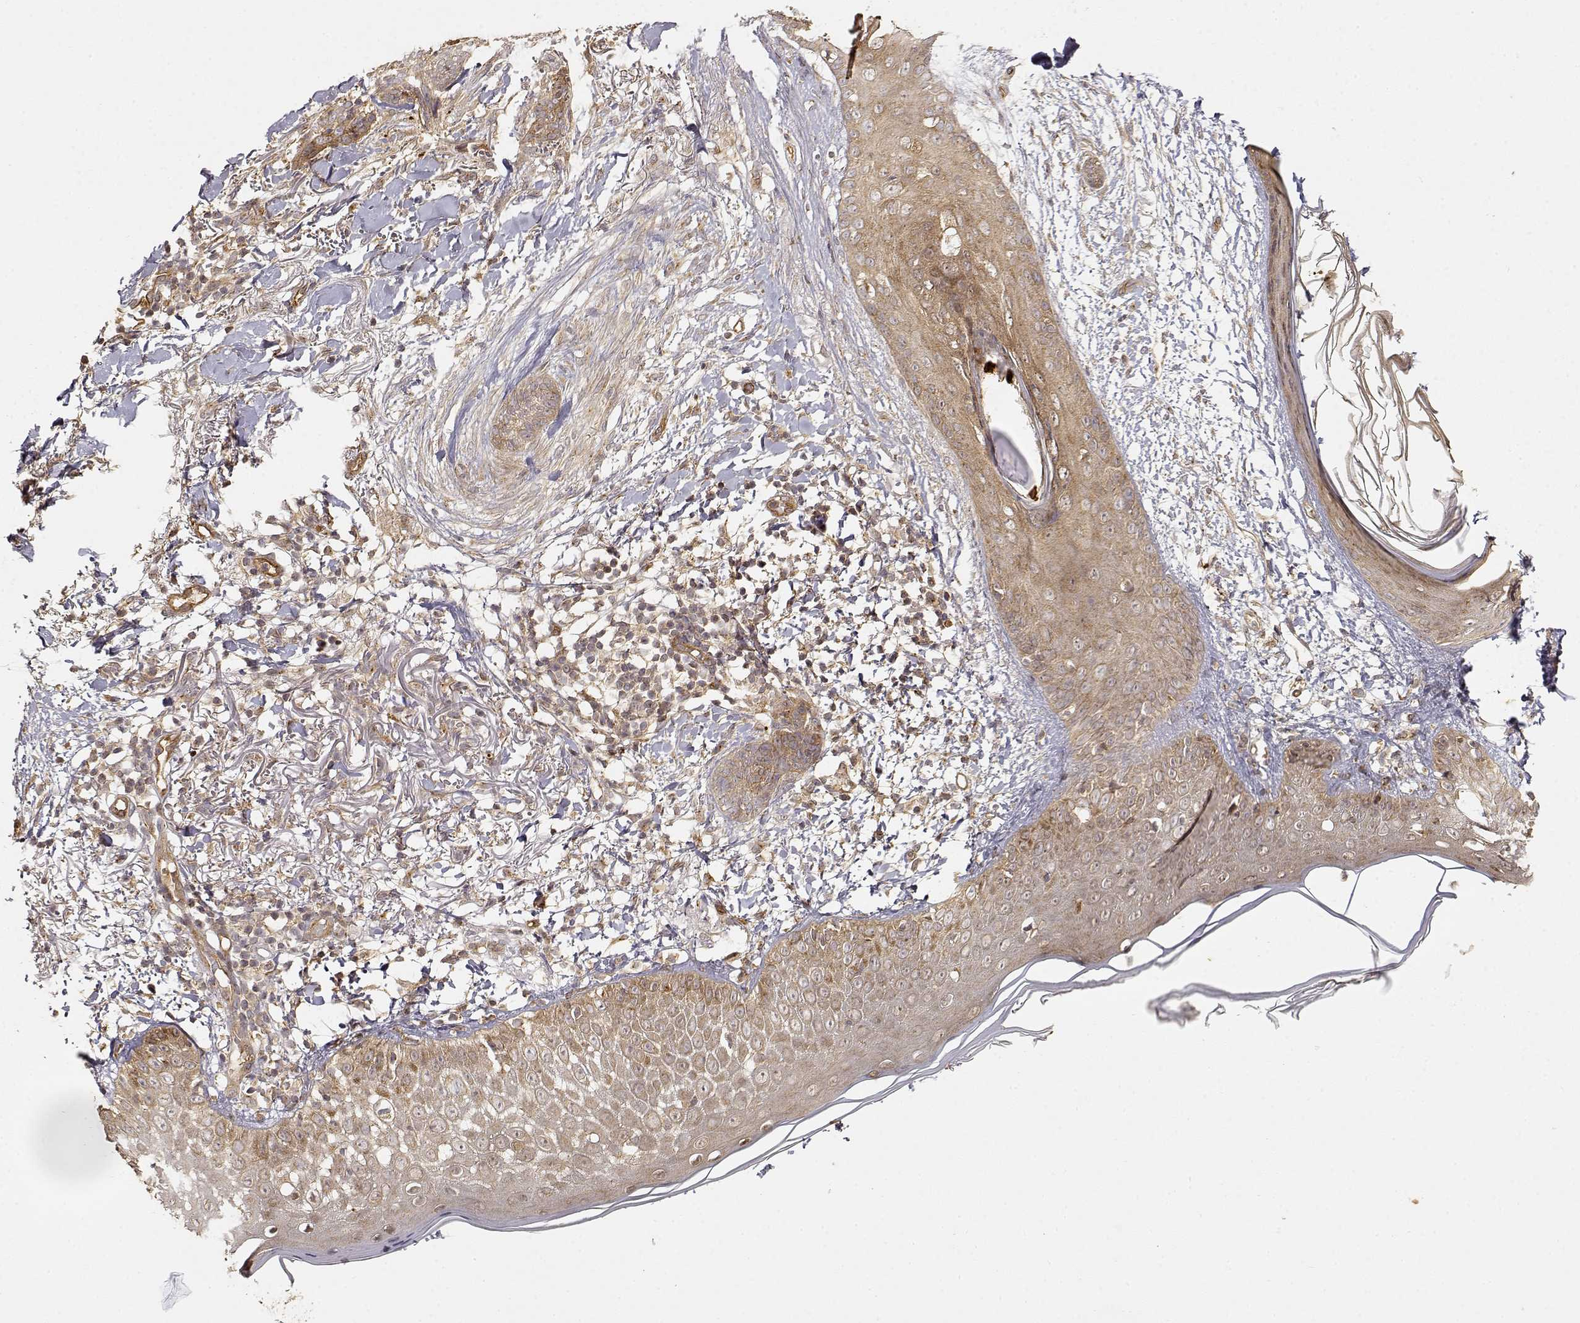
{"staining": {"intensity": "weak", "quantity": ">75%", "location": "cytoplasmic/membranous"}, "tissue": "skin cancer", "cell_type": "Tumor cells", "image_type": "cancer", "snomed": [{"axis": "morphology", "description": "Normal tissue, NOS"}, {"axis": "morphology", "description": "Basal cell carcinoma"}, {"axis": "topography", "description": "Skin"}], "caption": "A histopathology image showing weak cytoplasmic/membranous expression in about >75% of tumor cells in skin cancer, as visualized by brown immunohistochemical staining.", "gene": "CDK5RAP2", "patient": {"sex": "male", "age": 84}}